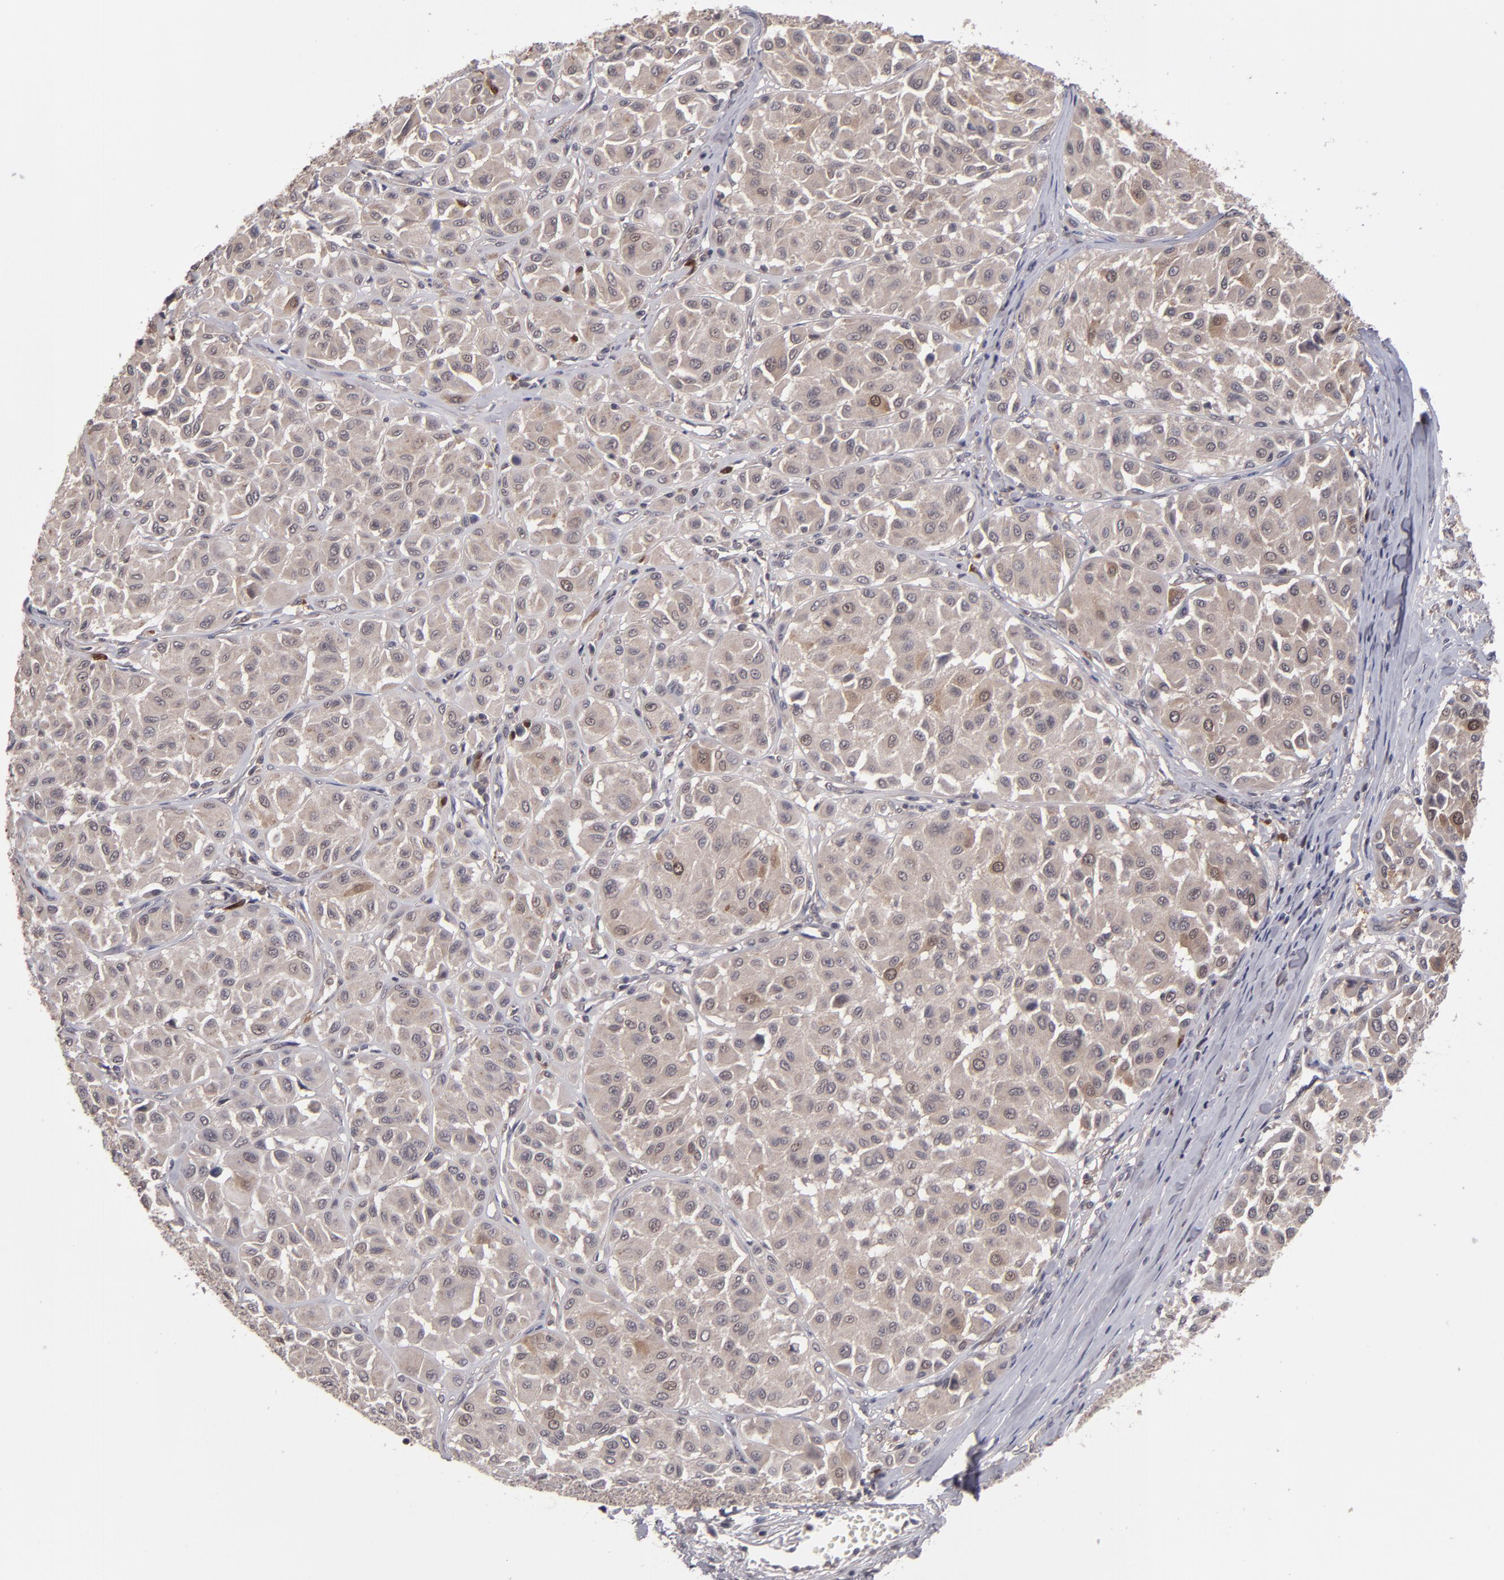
{"staining": {"intensity": "moderate", "quantity": "25%-75%", "location": "cytoplasmic/membranous"}, "tissue": "melanoma", "cell_type": "Tumor cells", "image_type": "cancer", "snomed": [{"axis": "morphology", "description": "Malignant melanoma, Metastatic site"}, {"axis": "topography", "description": "Soft tissue"}], "caption": "Immunohistochemical staining of melanoma reveals medium levels of moderate cytoplasmic/membranous protein positivity in about 25%-75% of tumor cells.", "gene": "TYMS", "patient": {"sex": "male", "age": 41}}